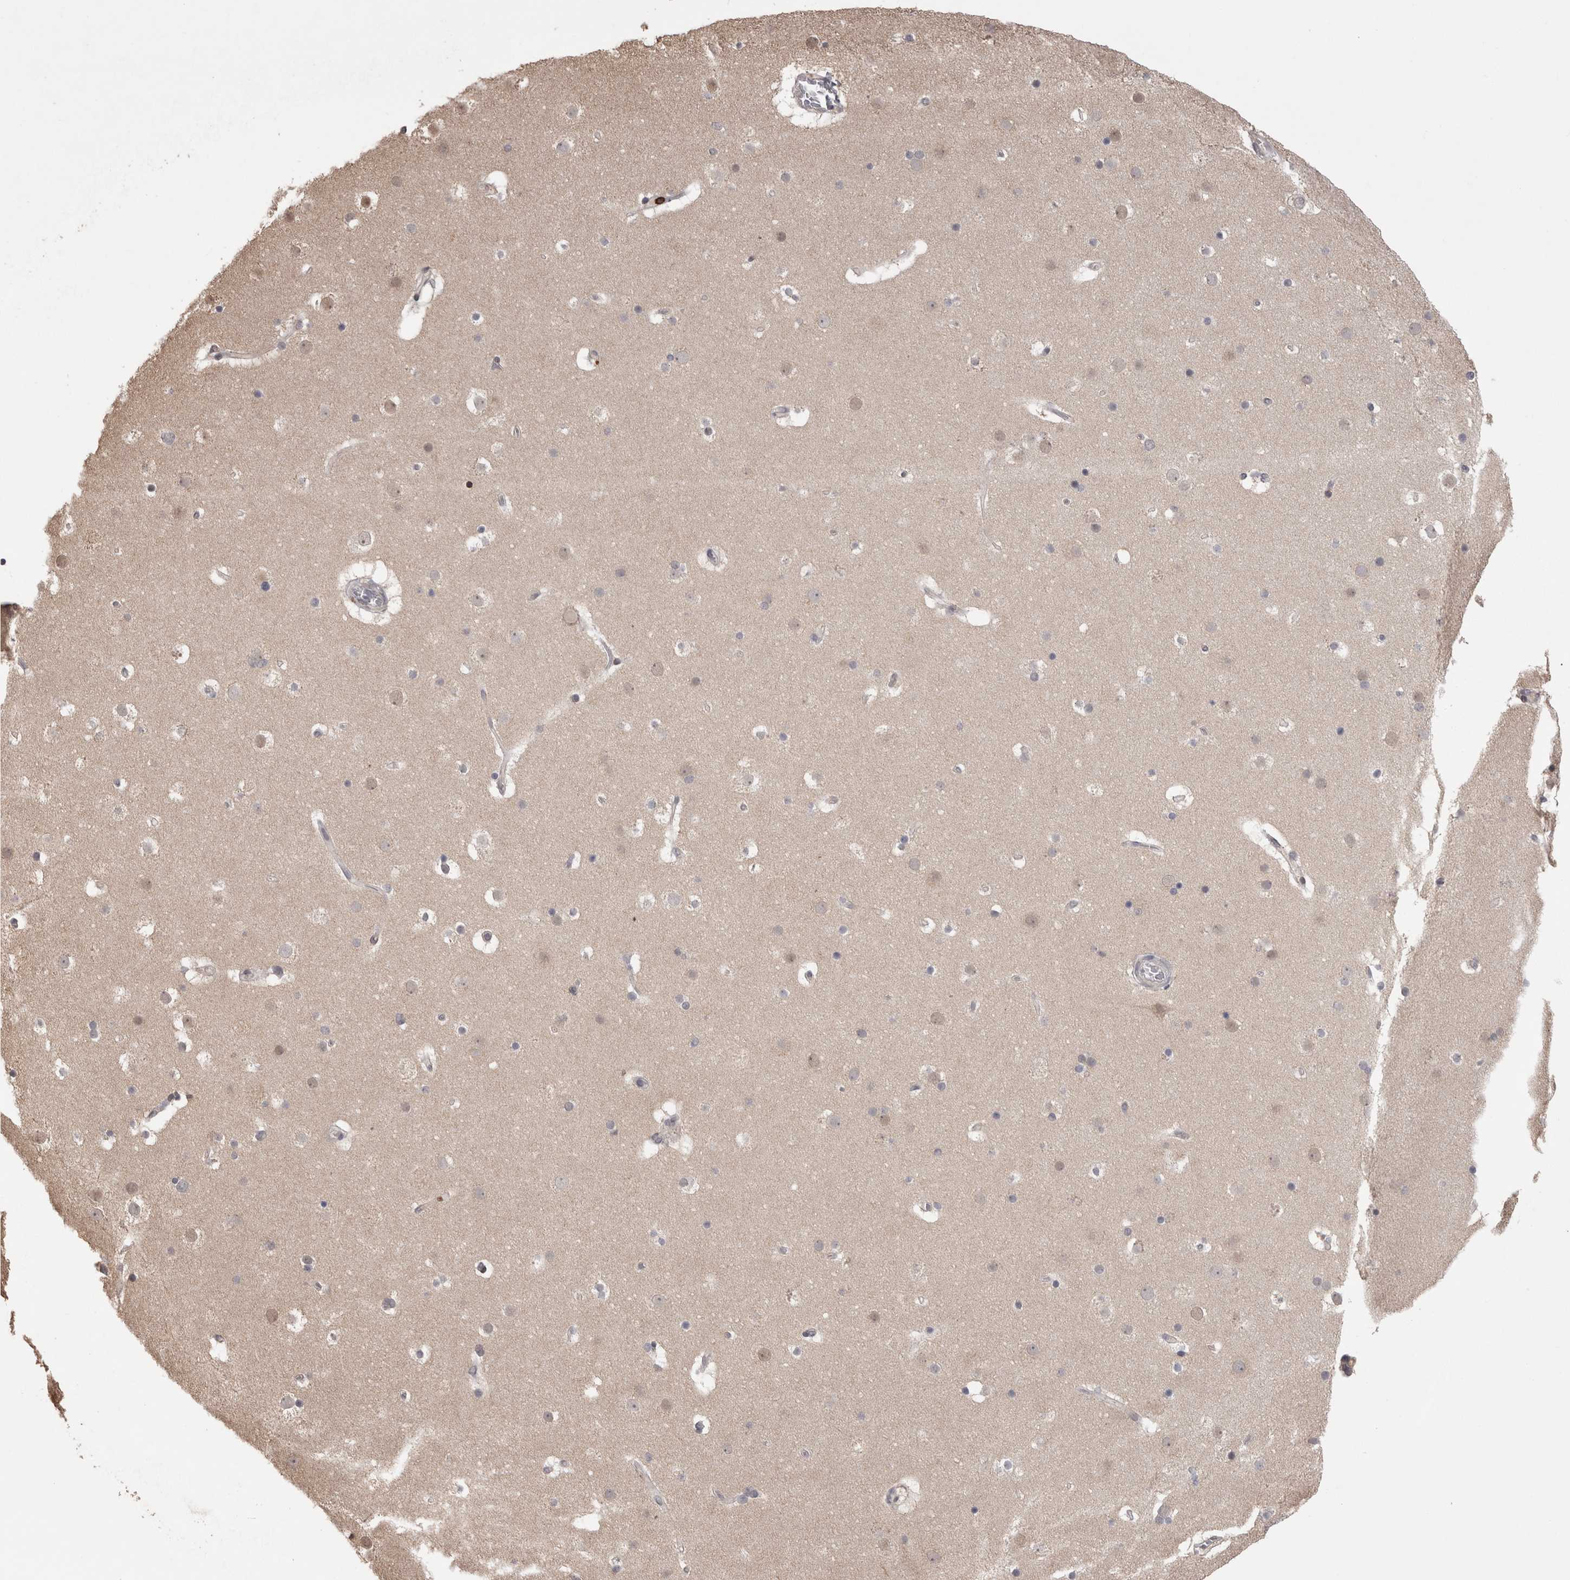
{"staining": {"intensity": "negative", "quantity": "none", "location": "none"}, "tissue": "cerebral cortex", "cell_type": "Endothelial cells", "image_type": "normal", "snomed": [{"axis": "morphology", "description": "Normal tissue, NOS"}, {"axis": "topography", "description": "Cerebral cortex"}], "caption": "Immunohistochemical staining of normal cerebral cortex reveals no significant expression in endothelial cells.", "gene": "SKAP1", "patient": {"sex": "male", "age": 57}}